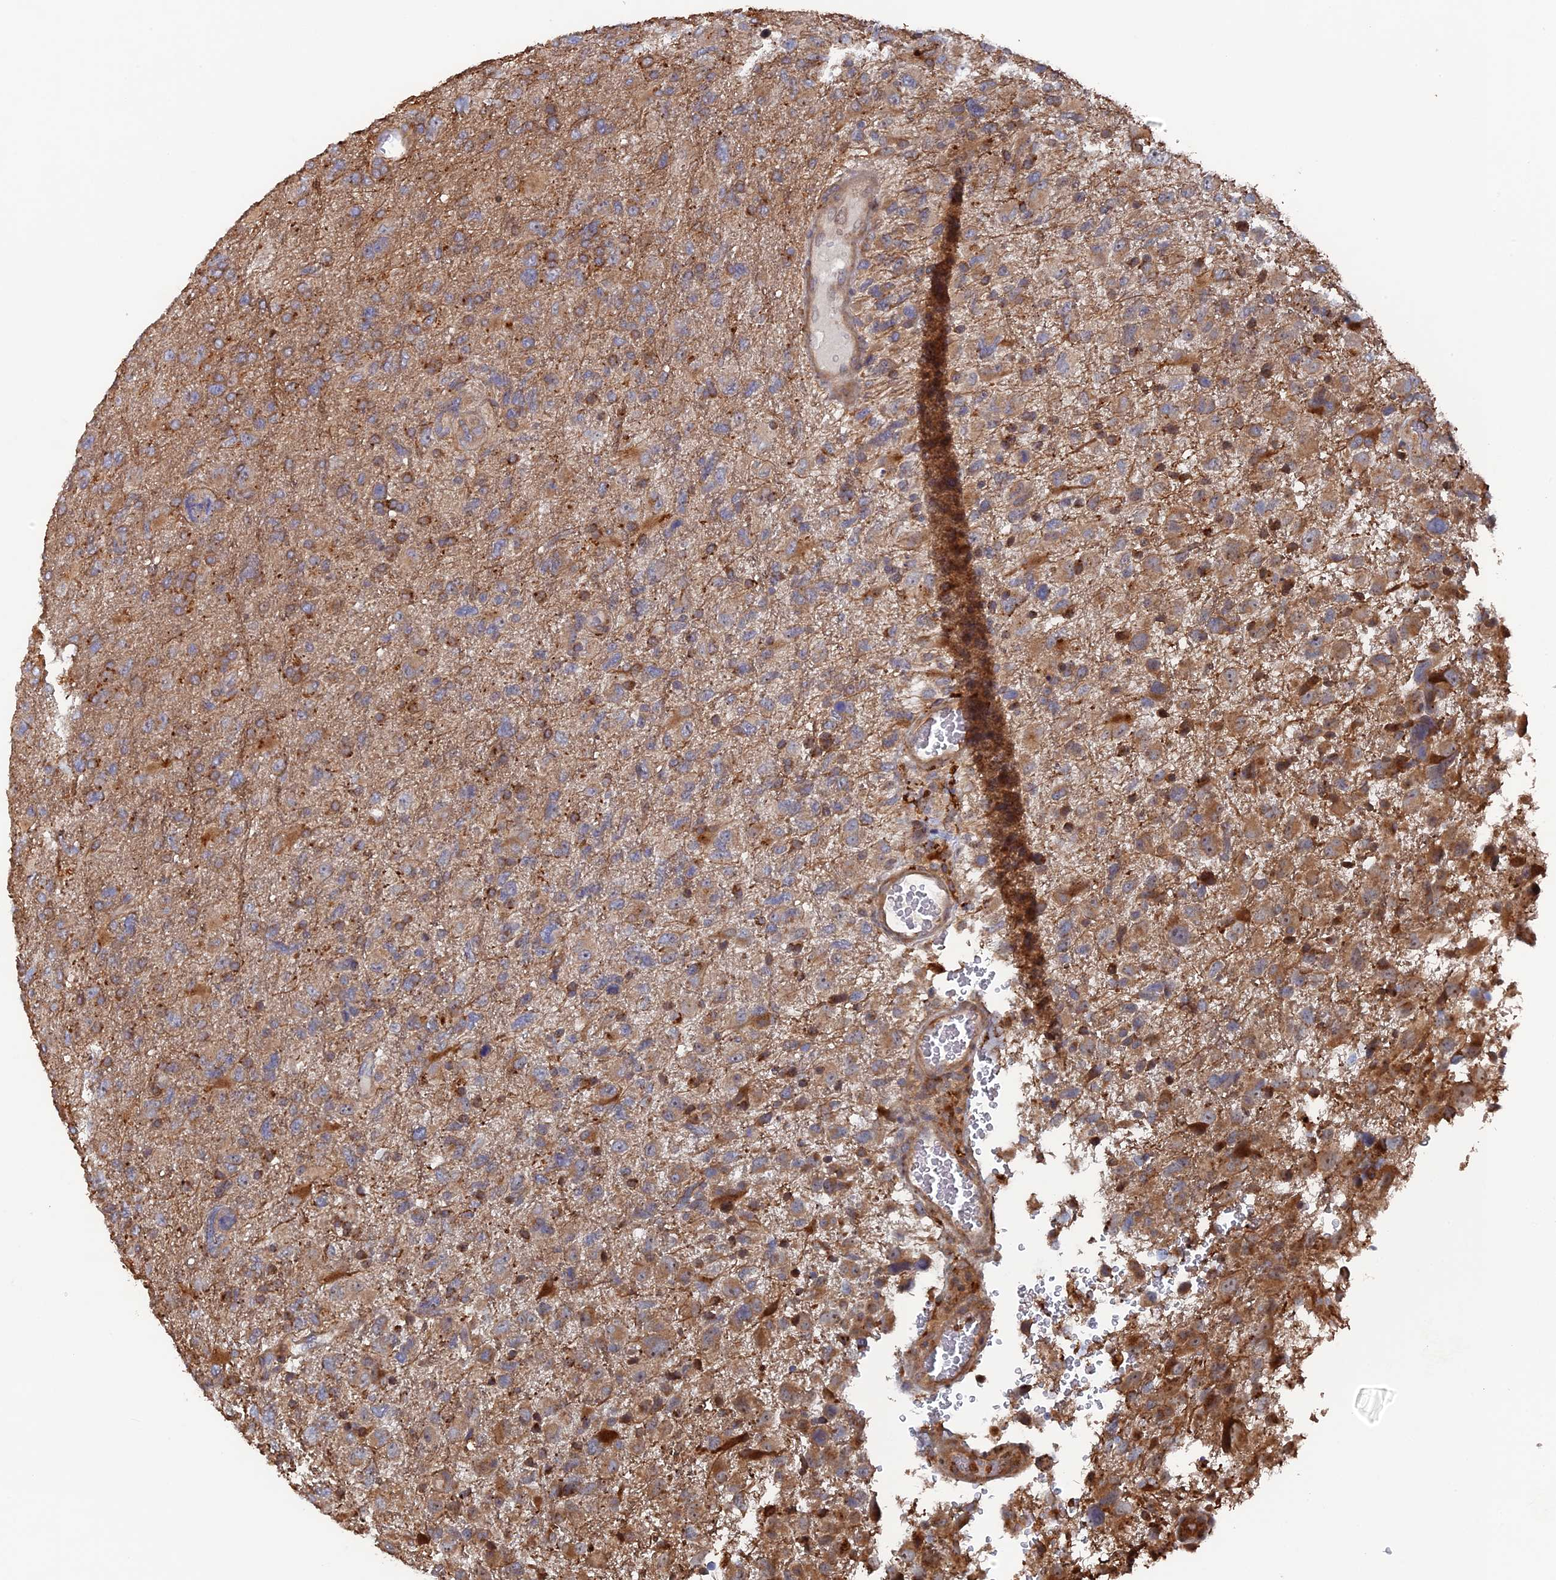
{"staining": {"intensity": "moderate", "quantity": ">75%", "location": "cytoplasmic/membranous"}, "tissue": "glioma", "cell_type": "Tumor cells", "image_type": "cancer", "snomed": [{"axis": "morphology", "description": "Glioma, malignant, High grade"}, {"axis": "topography", "description": "Brain"}], "caption": "High-grade glioma (malignant) tissue exhibits moderate cytoplasmic/membranous positivity in approximately >75% of tumor cells", "gene": "VPS37C", "patient": {"sex": "male", "age": 61}}